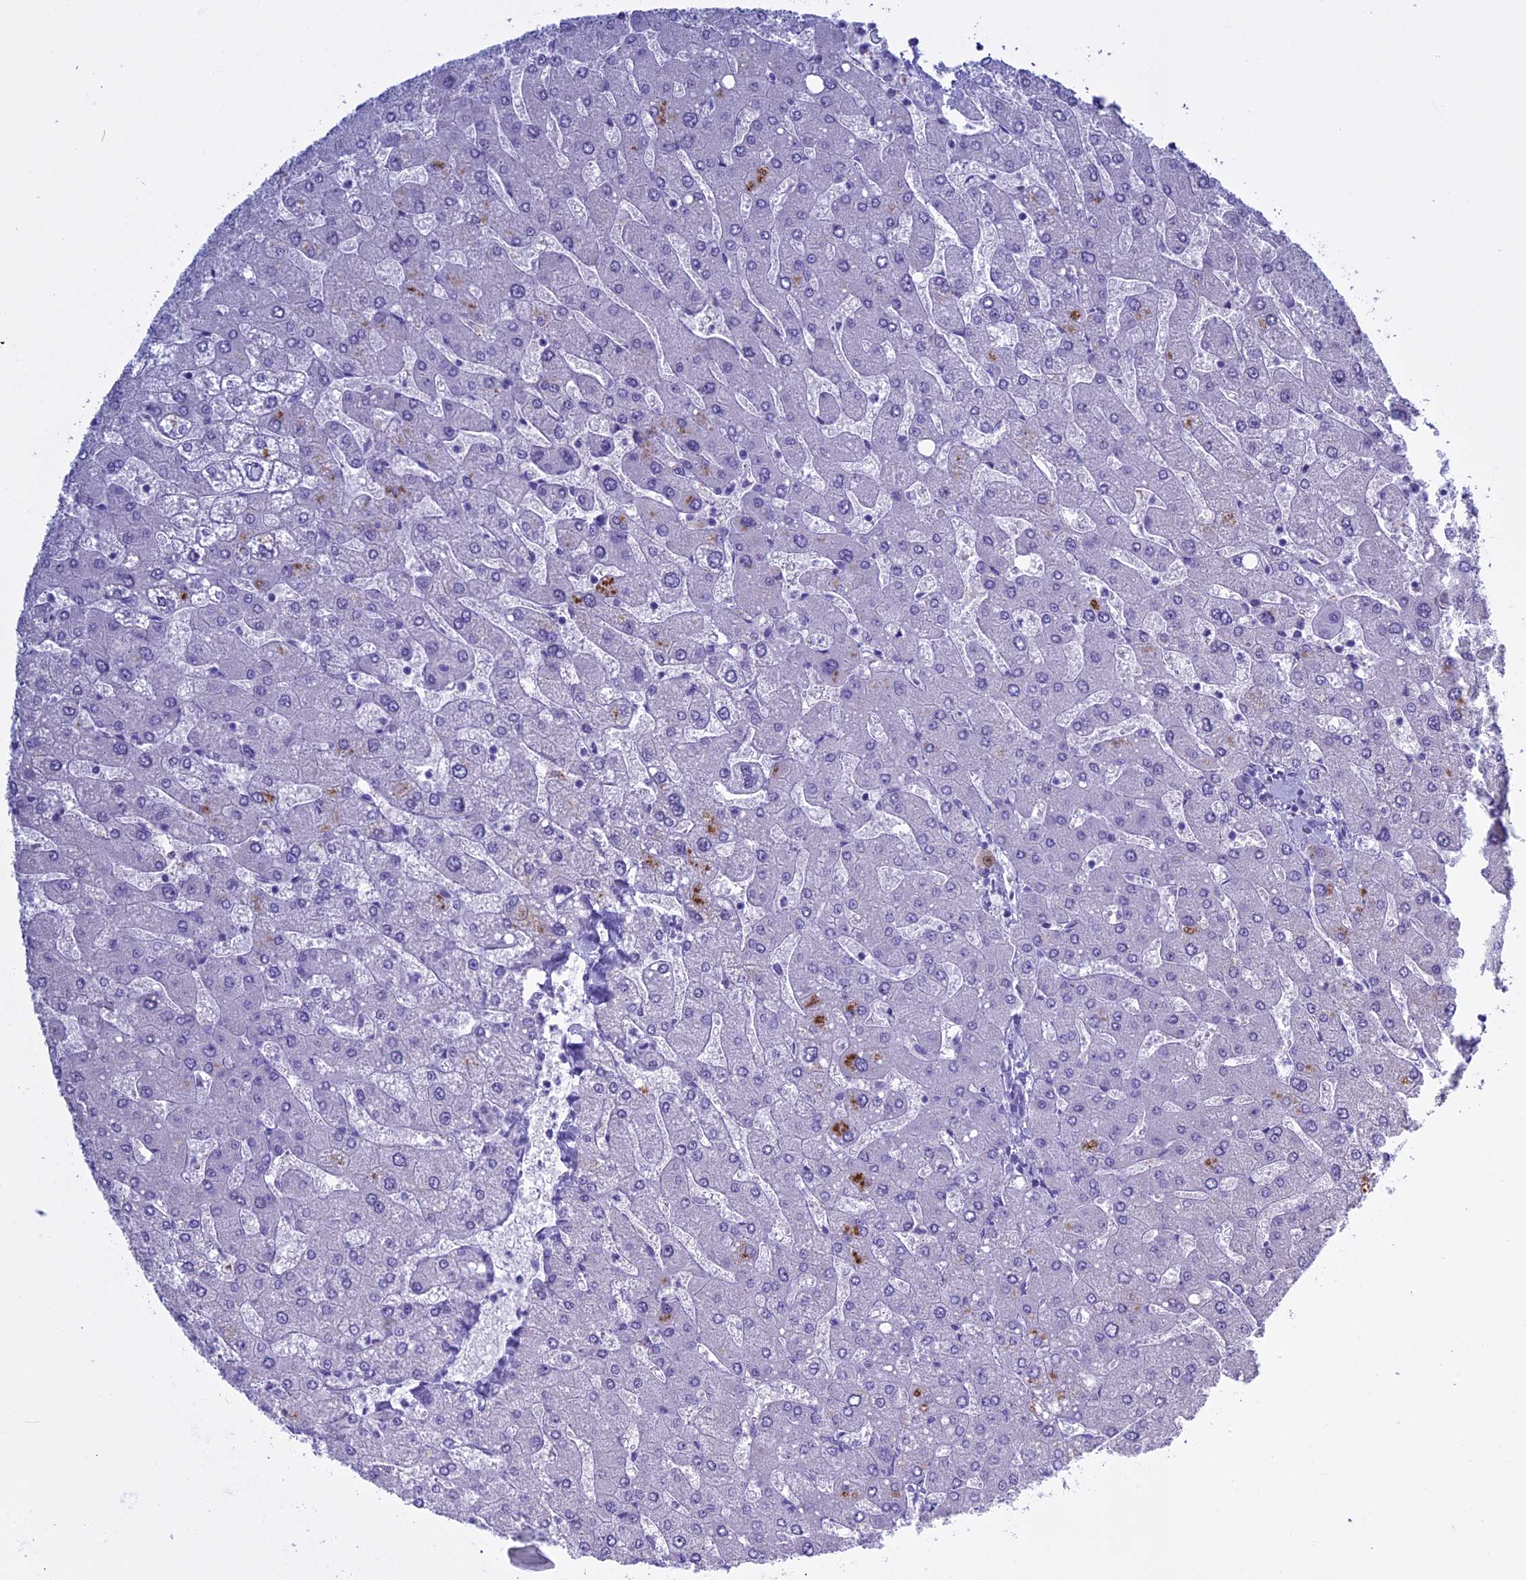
{"staining": {"intensity": "negative", "quantity": "none", "location": "none"}, "tissue": "liver", "cell_type": "Cholangiocytes", "image_type": "normal", "snomed": [{"axis": "morphology", "description": "Normal tissue, NOS"}, {"axis": "topography", "description": "Liver"}], "caption": "Immunohistochemical staining of unremarkable liver exhibits no significant positivity in cholangiocytes.", "gene": "KCTD21", "patient": {"sex": "male", "age": 55}}